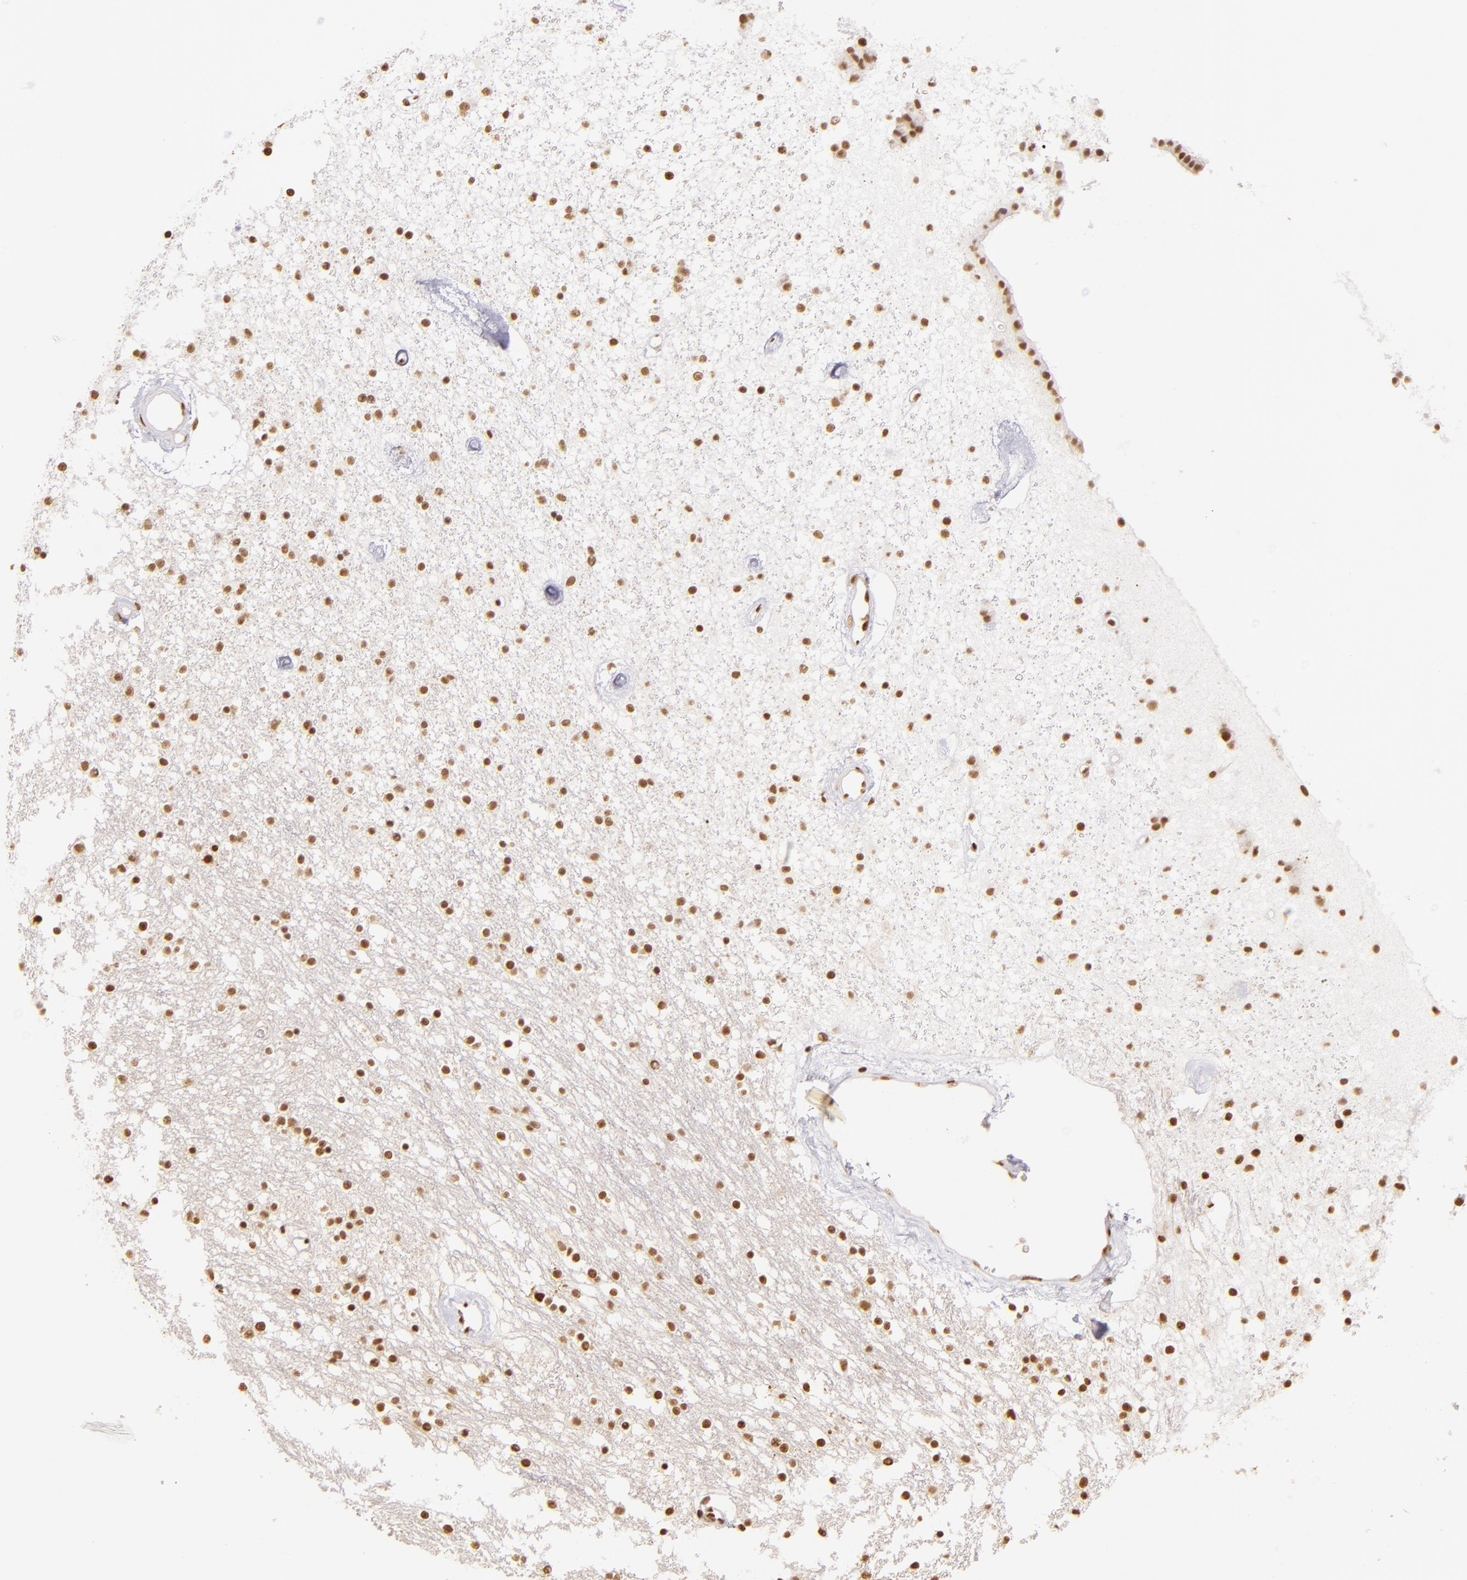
{"staining": {"intensity": "moderate", "quantity": ">75%", "location": "nuclear"}, "tissue": "caudate", "cell_type": "Glial cells", "image_type": "normal", "snomed": [{"axis": "morphology", "description": "Normal tissue, NOS"}, {"axis": "topography", "description": "Lateral ventricle wall"}], "caption": "Immunohistochemistry (DAB (3,3'-diaminobenzidine)) staining of benign caudate demonstrates moderate nuclear protein positivity in about >75% of glial cells.", "gene": "PAPOLA", "patient": {"sex": "female", "age": 54}}